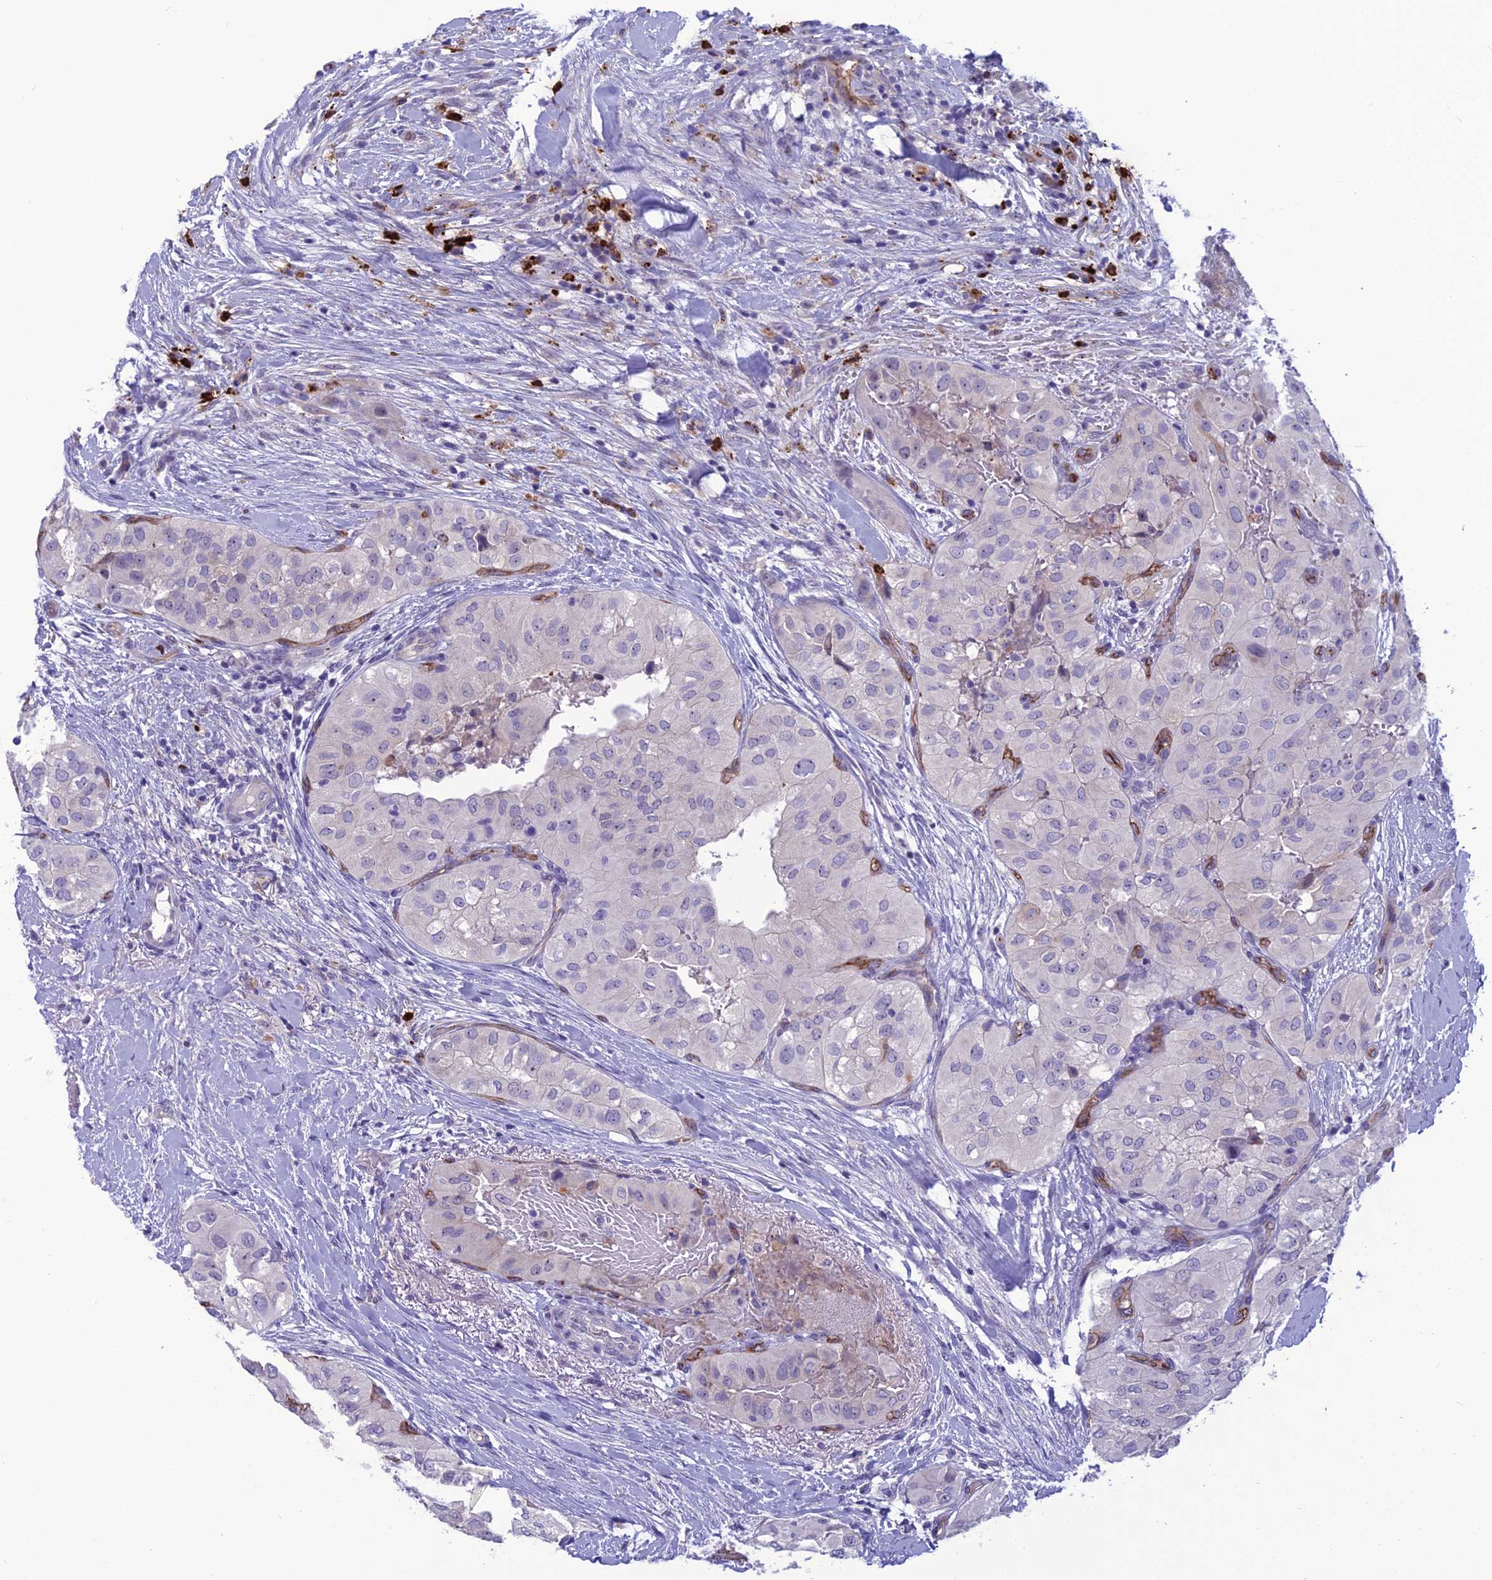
{"staining": {"intensity": "negative", "quantity": "none", "location": "none"}, "tissue": "head and neck cancer", "cell_type": "Tumor cells", "image_type": "cancer", "snomed": [{"axis": "morphology", "description": "Adenocarcinoma, NOS"}, {"axis": "topography", "description": "Head-Neck"}], "caption": "Immunohistochemistry of head and neck cancer (adenocarcinoma) reveals no expression in tumor cells.", "gene": "BBS7", "patient": {"sex": "male", "age": 66}}